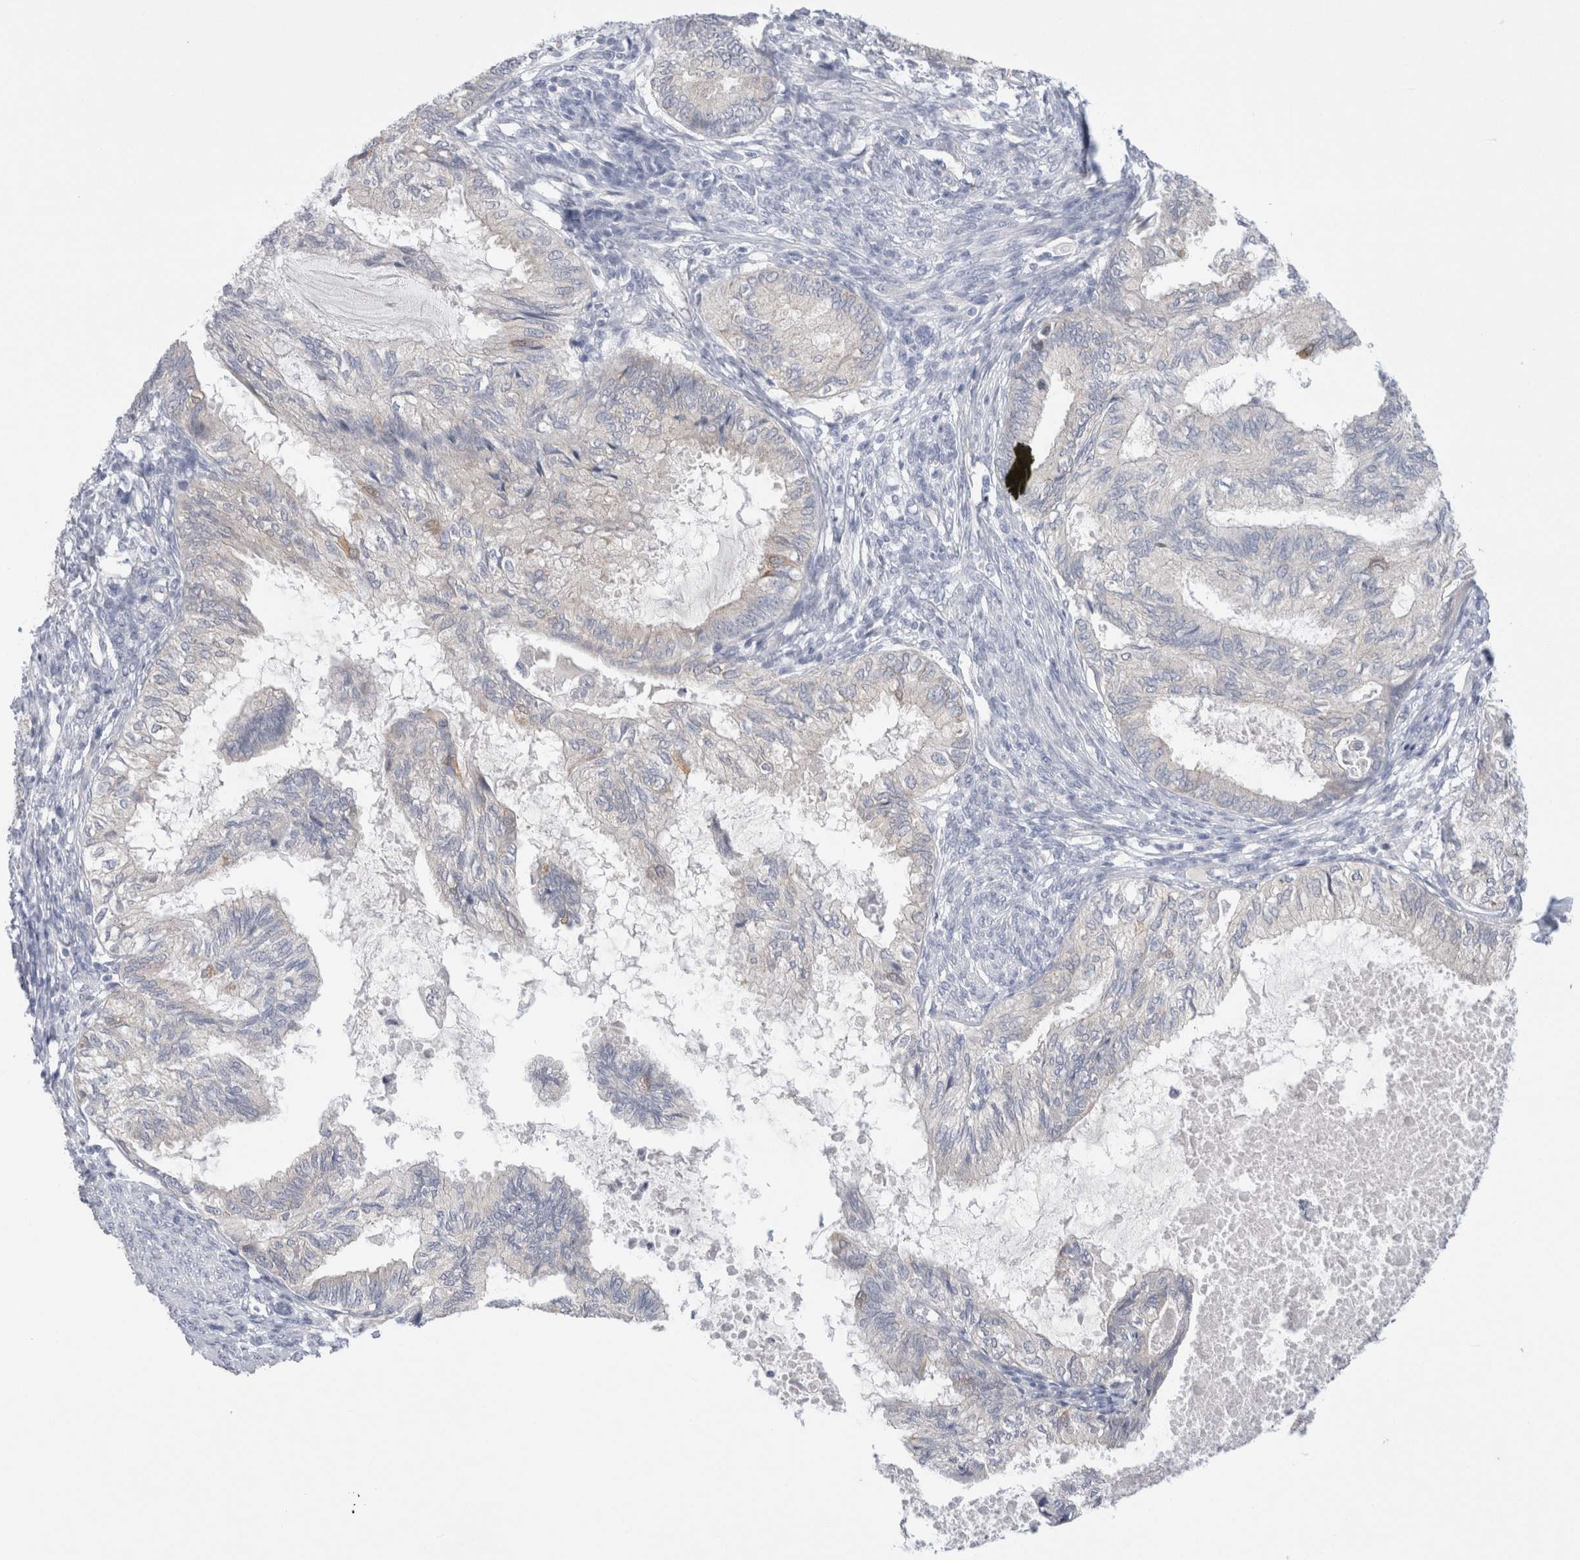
{"staining": {"intensity": "negative", "quantity": "none", "location": "none"}, "tissue": "cervical cancer", "cell_type": "Tumor cells", "image_type": "cancer", "snomed": [{"axis": "morphology", "description": "Normal tissue, NOS"}, {"axis": "morphology", "description": "Adenocarcinoma, NOS"}, {"axis": "topography", "description": "Cervix"}, {"axis": "topography", "description": "Endometrium"}], "caption": "An IHC image of cervical cancer is shown. There is no staining in tumor cells of cervical cancer.", "gene": "WIPF2", "patient": {"sex": "female", "age": 86}}